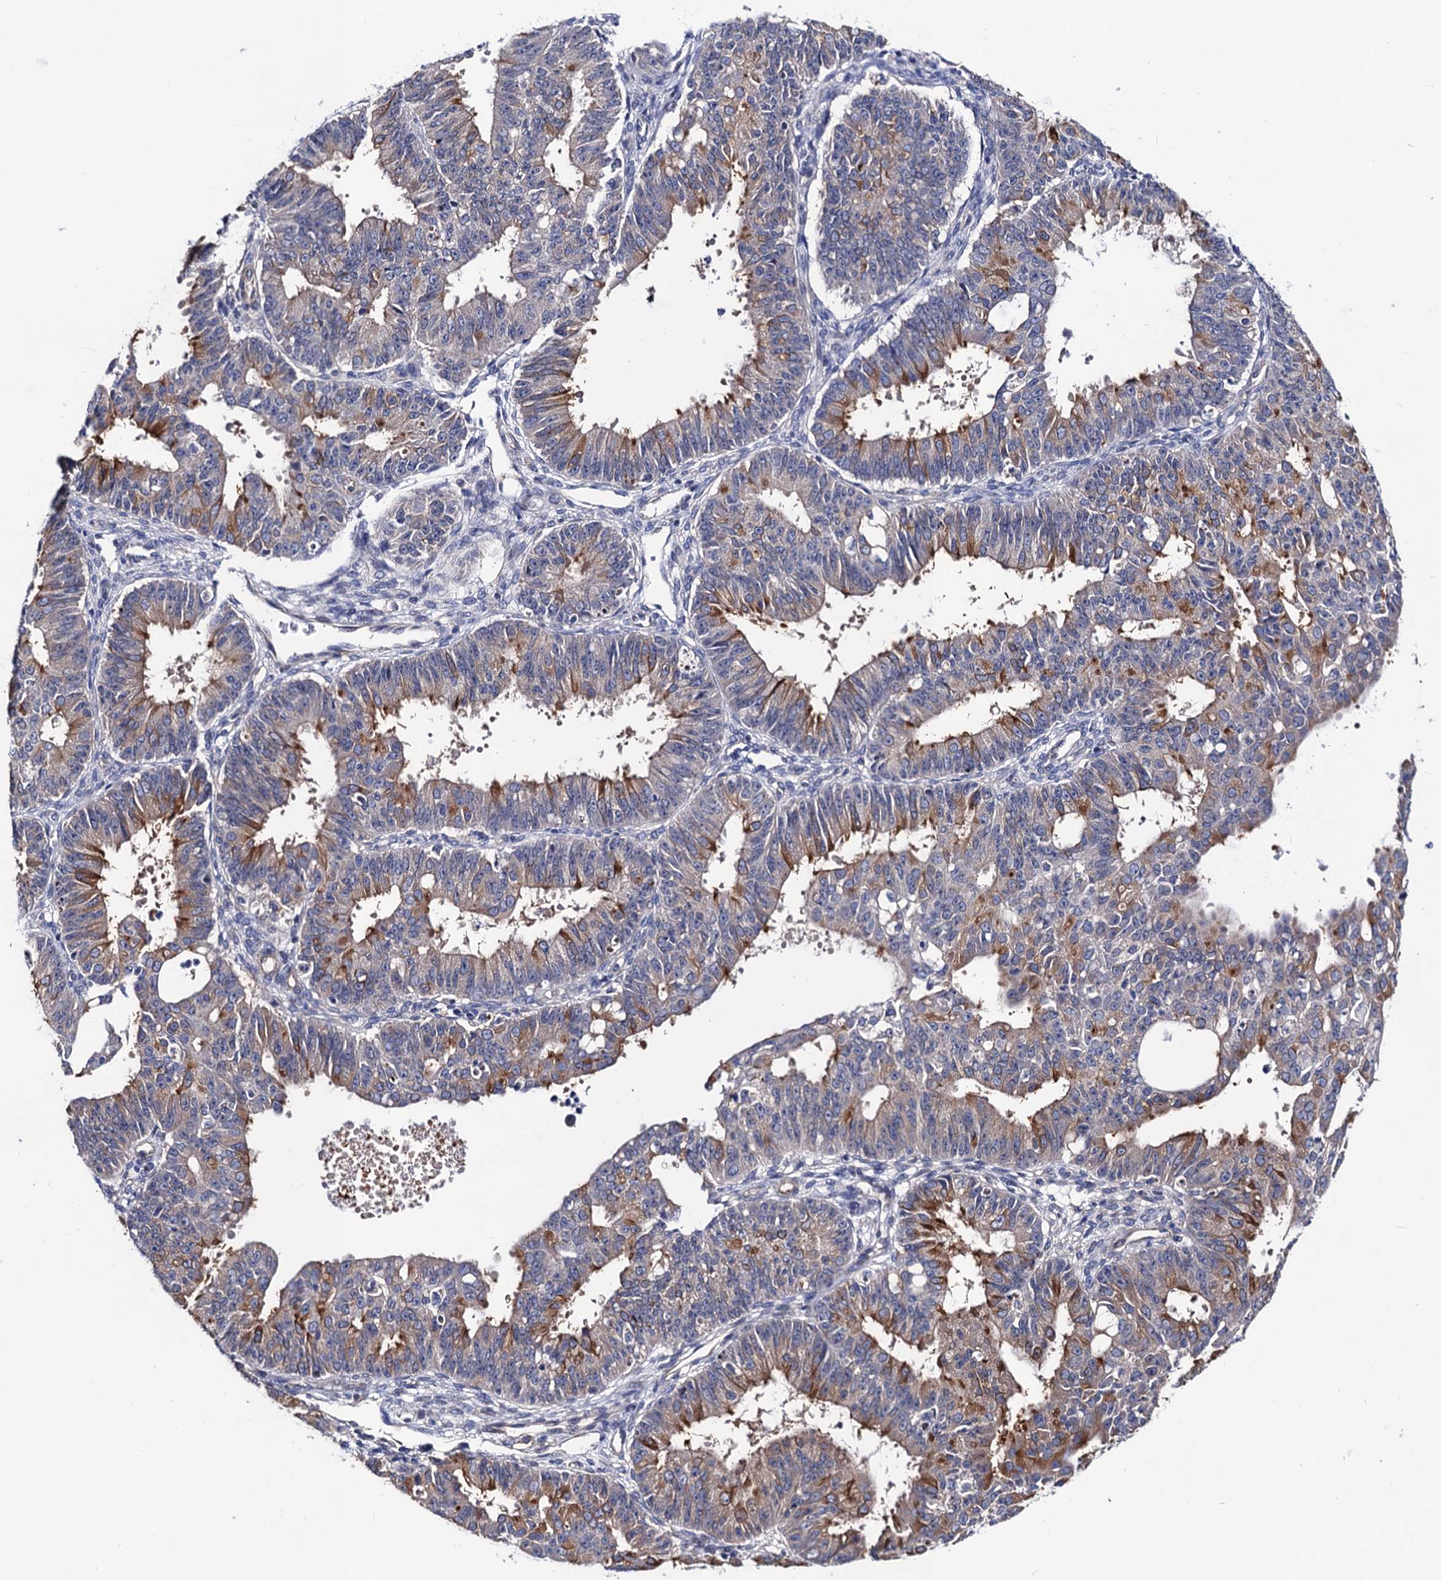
{"staining": {"intensity": "moderate", "quantity": "<25%", "location": "cytoplasmic/membranous"}, "tissue": "ovarian cancer", "cell_type": "Tumor cells", "image_type": "cancer", "snomed": [{"axis": "morphology", "description": "Carcinoma, endometroid"}, {"axis": "topography", "description": "Appendix"}, {"axis": "topography", "description": "Ovary"}], "caption": "Immunohistochemical staining of human ovarian cancer (endometroid carcinoma) shows low levels of moderate cytoplasmic/membranous positivity in about <25% of tumor cells. (DAB (3,3'-diaminobenzidine) = brown stain, brightfield microscopy at high magnification).", "gene": "ZDHHC18", "patient": {"sex": "female", "age": 42}}